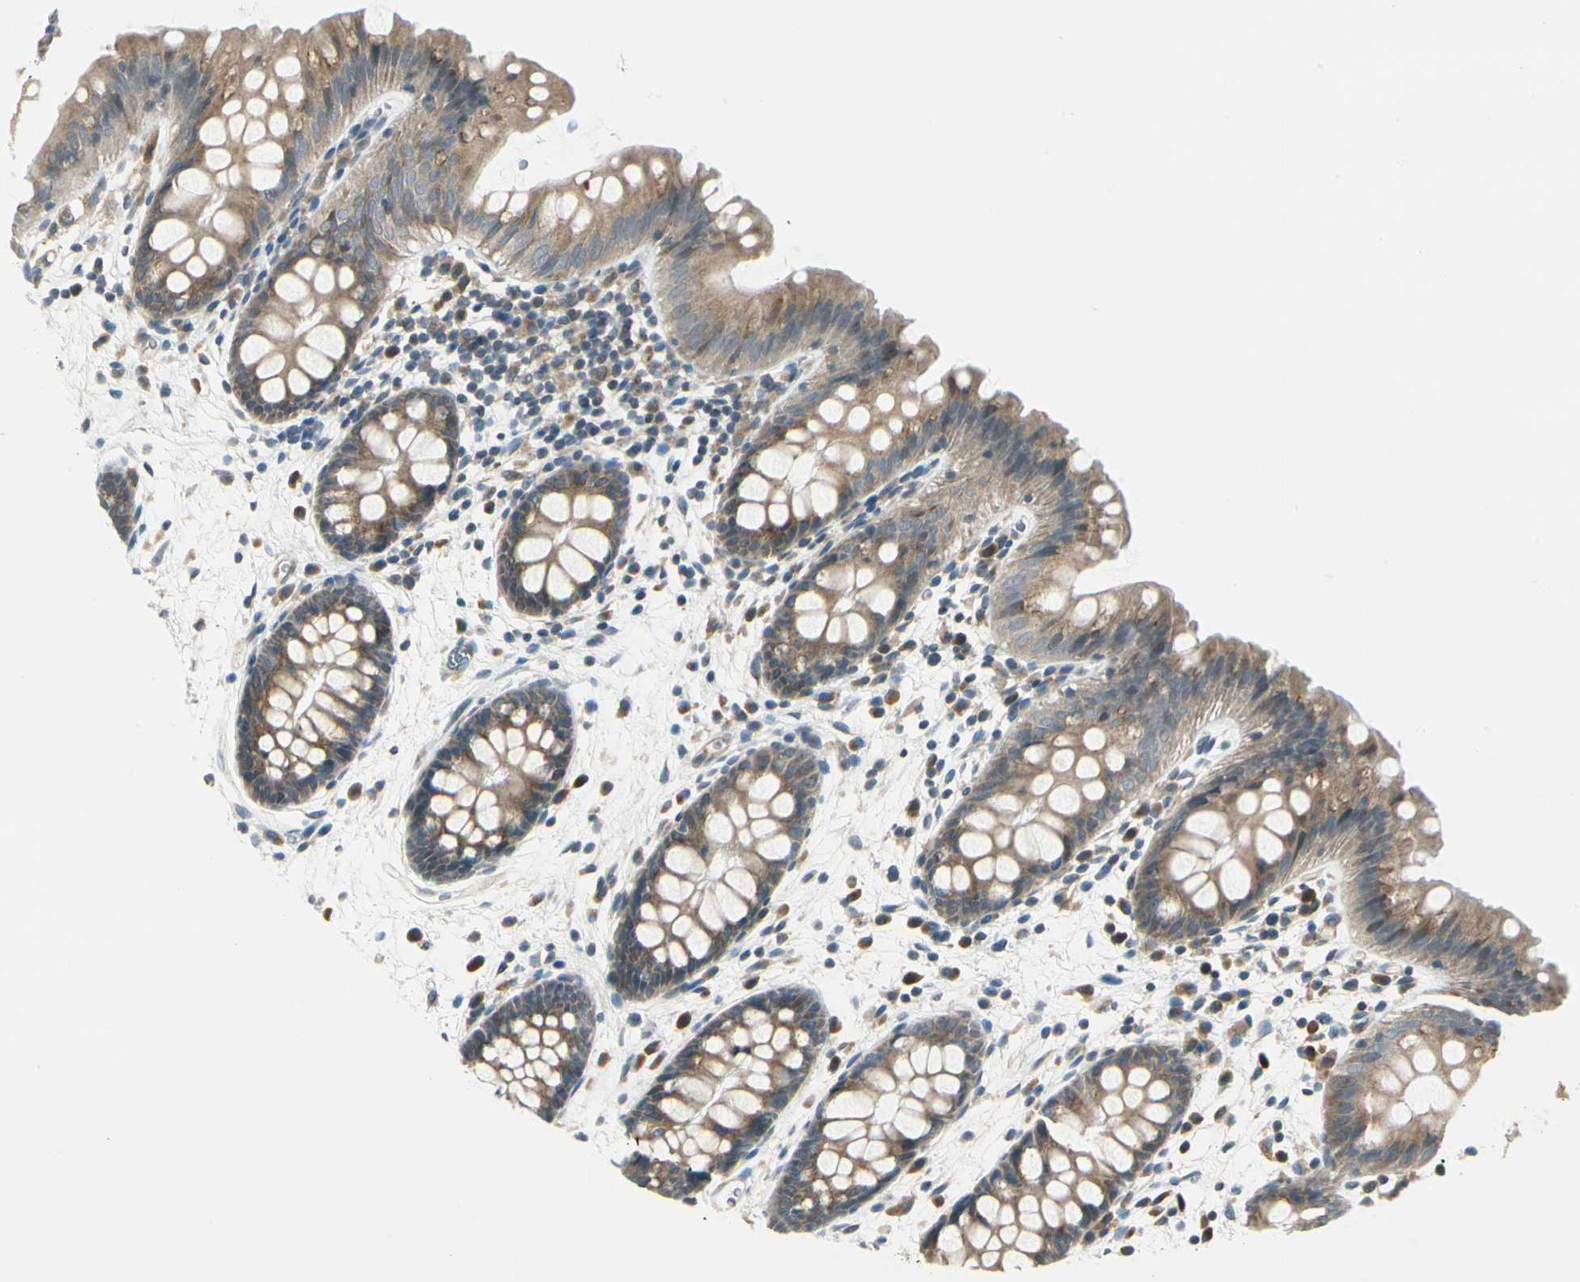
{"staining": {"intensity": "moderate", "quantity": ">75%", "location": "cytoplasmic/membranous"}, "tissue": "colon", "cell_type": "Glandular cells", "image_type": "normal", "snomed": [{"axis": "morphology", "description": "Normal tissue, NOS"}, {"axis": "topography", "description": "Smooth muscle"}, {"axis": "topography", "description": "Colon"}], "caption": "An IHC histopathology image of unremarkable tissue is shown. Protein staining in brown highlights moderate cytoplasmic/membranous positivity in colon within glandular cells. (IHC, brightfield microscopy, high magnification).", "gene": "BNIP1", "patient": {"sex": "male", "age": 67}}